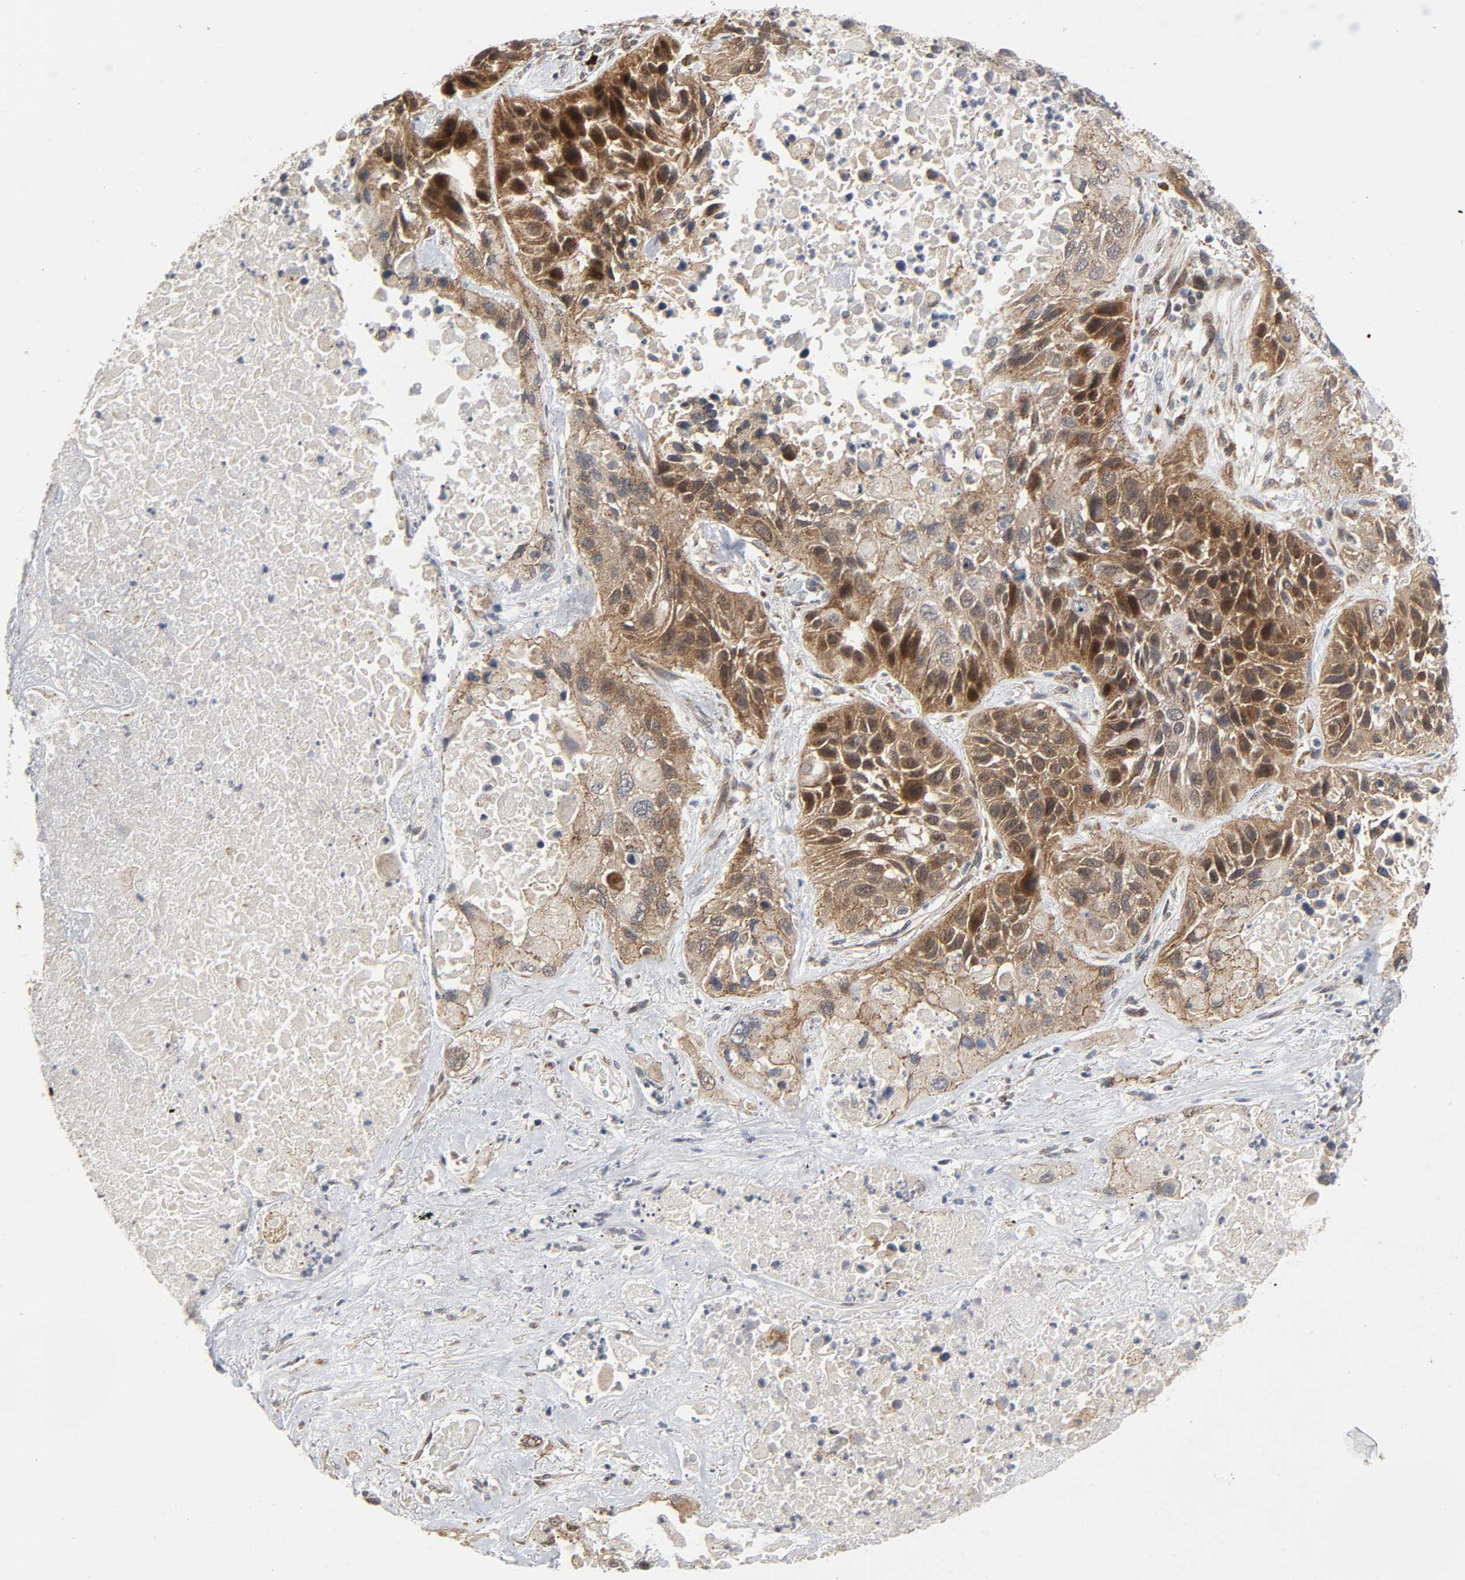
{"staining": {"intensity": "strong", "quantity": ">75%", "location": "cytoplasmic/membranous"}, "tissue": "lung cancer", "cell_type": "Tumor cells", "image_type": "cancer", "snomed": [{"axis": "morphology", "description": "Squamous cell carcinoma, NOS"}, {"axis": "topography", "description": "Lung"}], "caption": "High-power microscopy captured an immunohistochemistry image of lung cancer, revealing strong cytoplasmic/membranous positivity in approximately >75% of tumor cells.", "gene": "SLC30A9", "patient": {"sex": "female", "age": 76}}